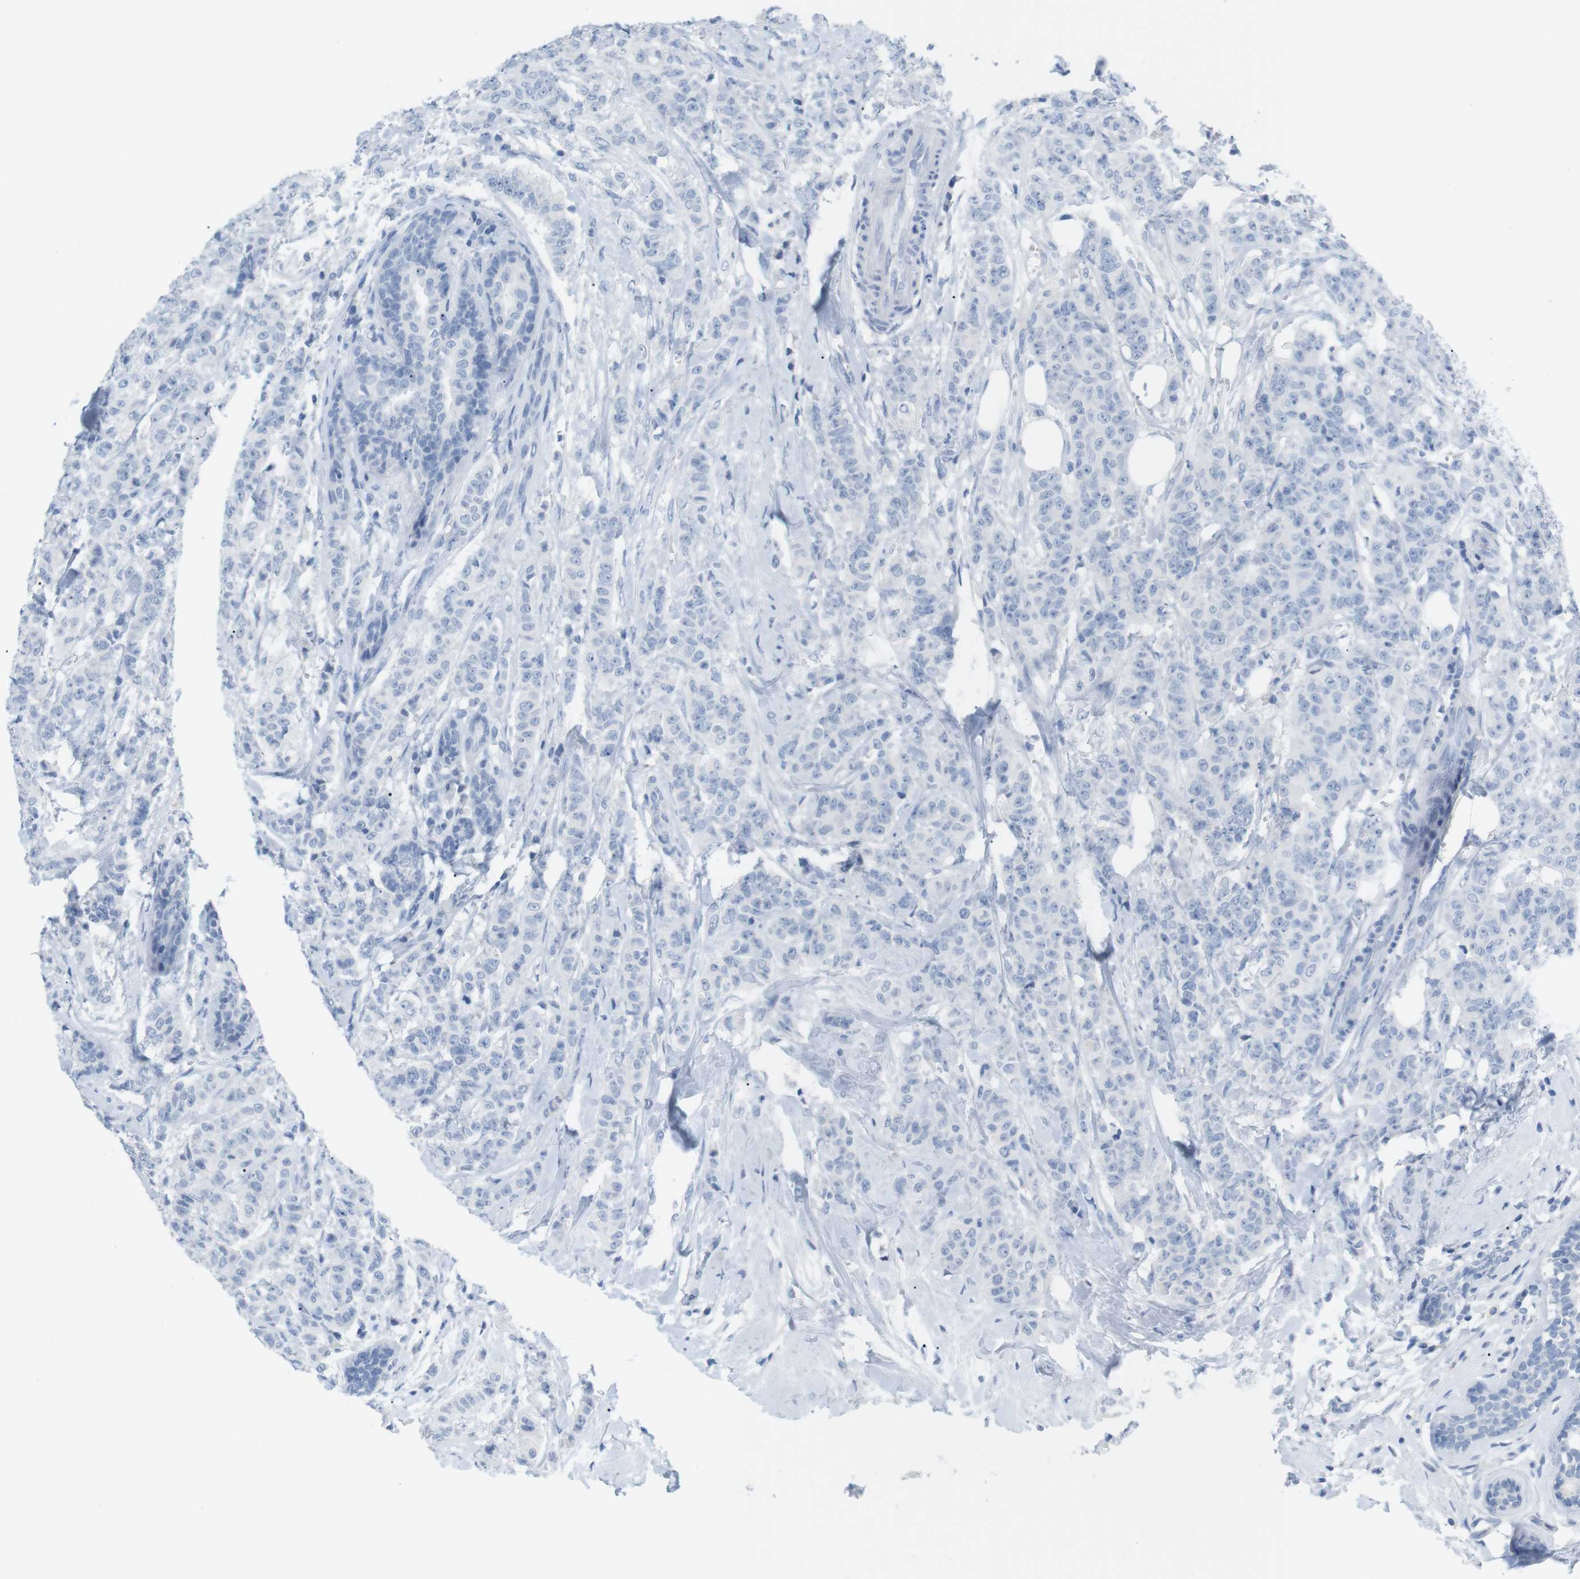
{"staining": {"intensity": "negative", "quantity": "none", "location": "none"}, "tissue": "breast cancer", "cell_type": "Tumor cells", "image_type": "cancer", "snomed": [{"axis": "morphology", "description": "Normal tissue, NOS"}, {"axis": "morphology", "description": "Duct carcinoma"}, {"axis": "topography", "description": "Breast"}], "caption": "Immunohistochemistry photomicrograph of human breast cancer (intraductal carcinoma) stained for a protein (brown), which demonstrates no expression in tumor cells.", "gene": "HBG2", "patient": {"sex": "female", "age": 40}}